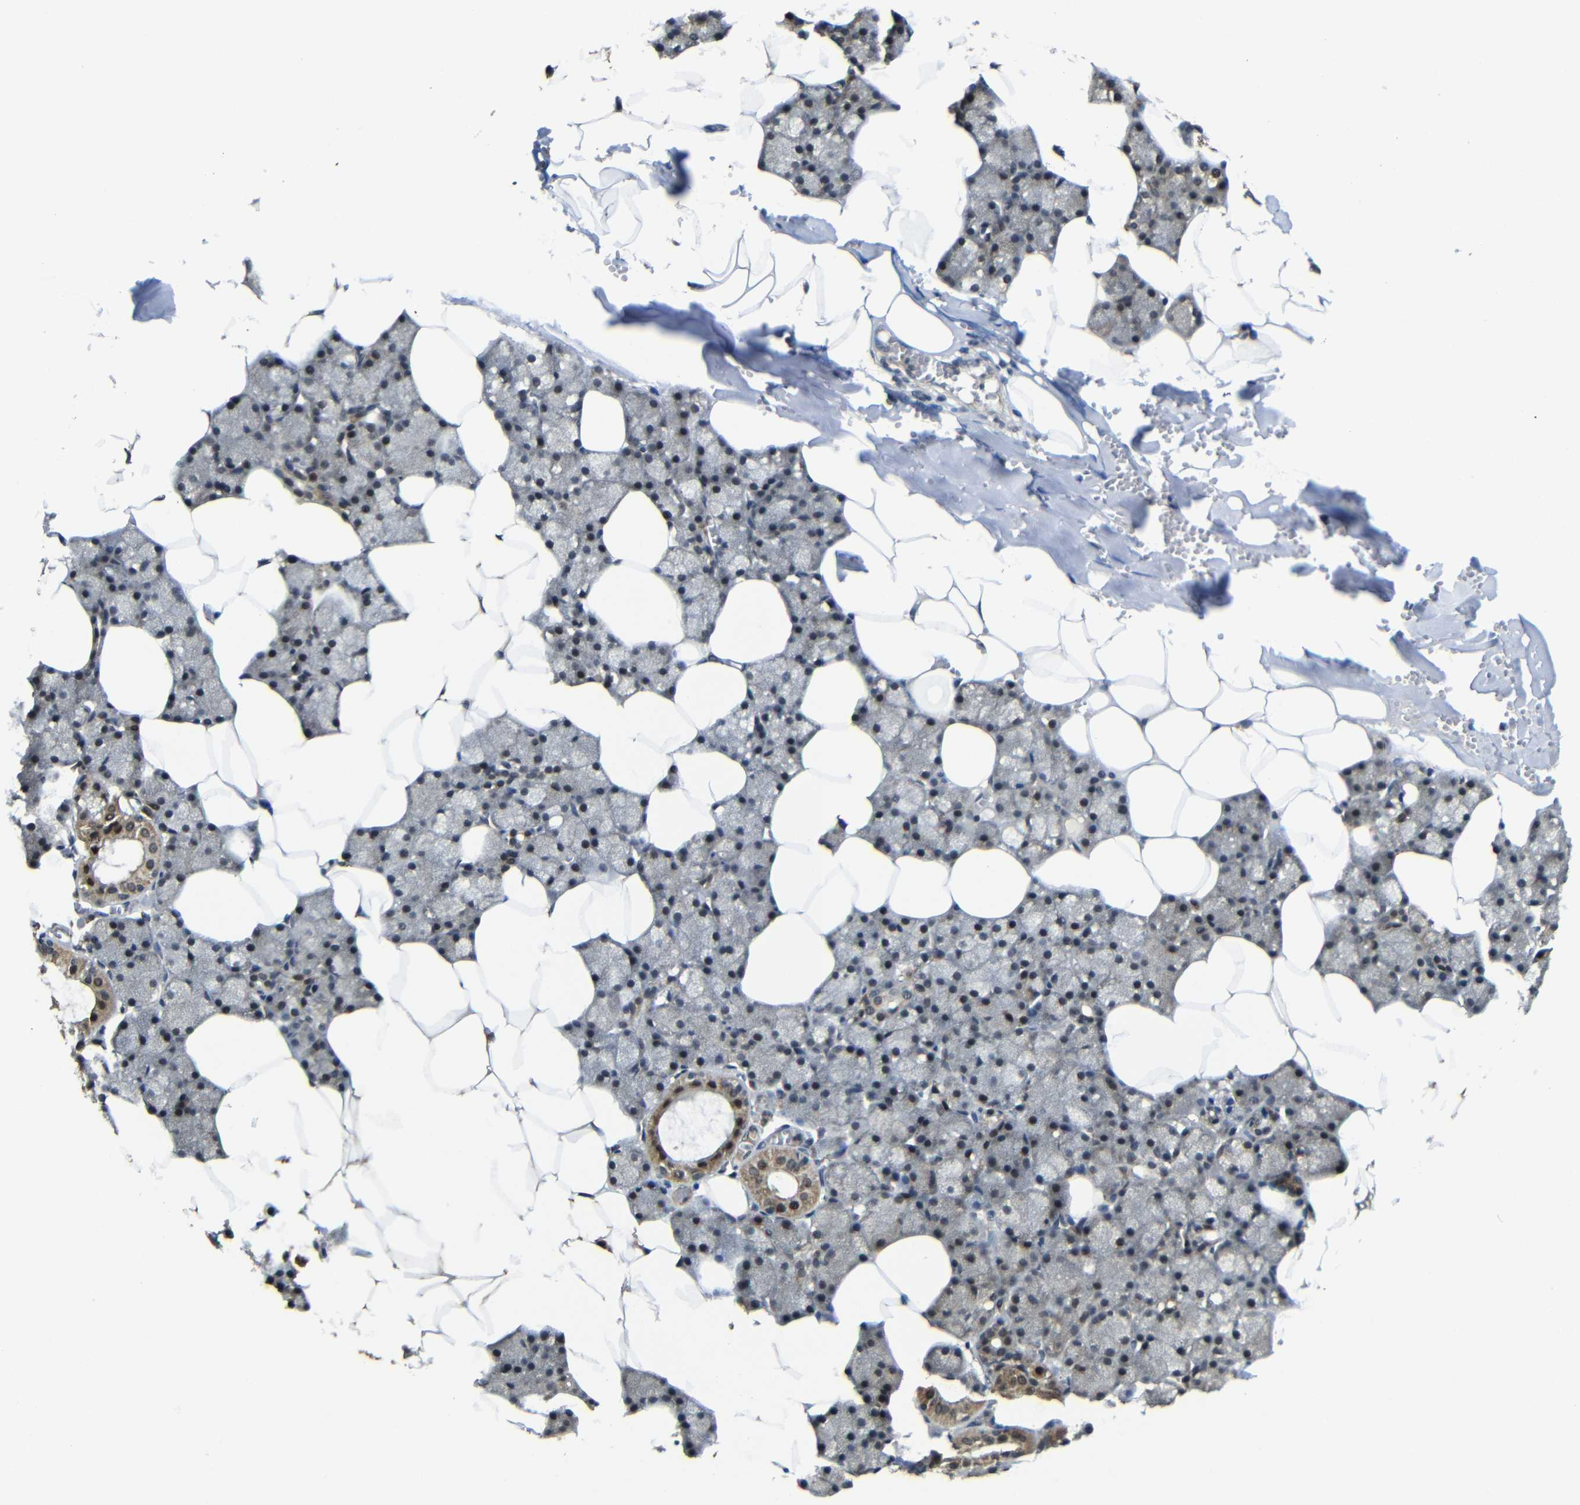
{"staining": {"intensity": "moderate", "quantity": "<25%", "location": "cytoplasmic/membranous,nuclear"}, "tissue": "salivary gland", "cell_type": "Glandular cells", "image_type": "normal", "snomed": [{"axis": "morphology", "description": "Normal tissue, NOS"}, {"axis": "topography", "description": "Salivary gland"}], "caption": "DAB (3,3'-diaminobenzidine) immunohistochemical staining of benign human salivary gland reveals moderate cytoplasmic/membranous,nuclear protein expression in about <25% of glandular cells.", "gene": "FAM172A", "patient": {"sex": "male", "age": 62}}